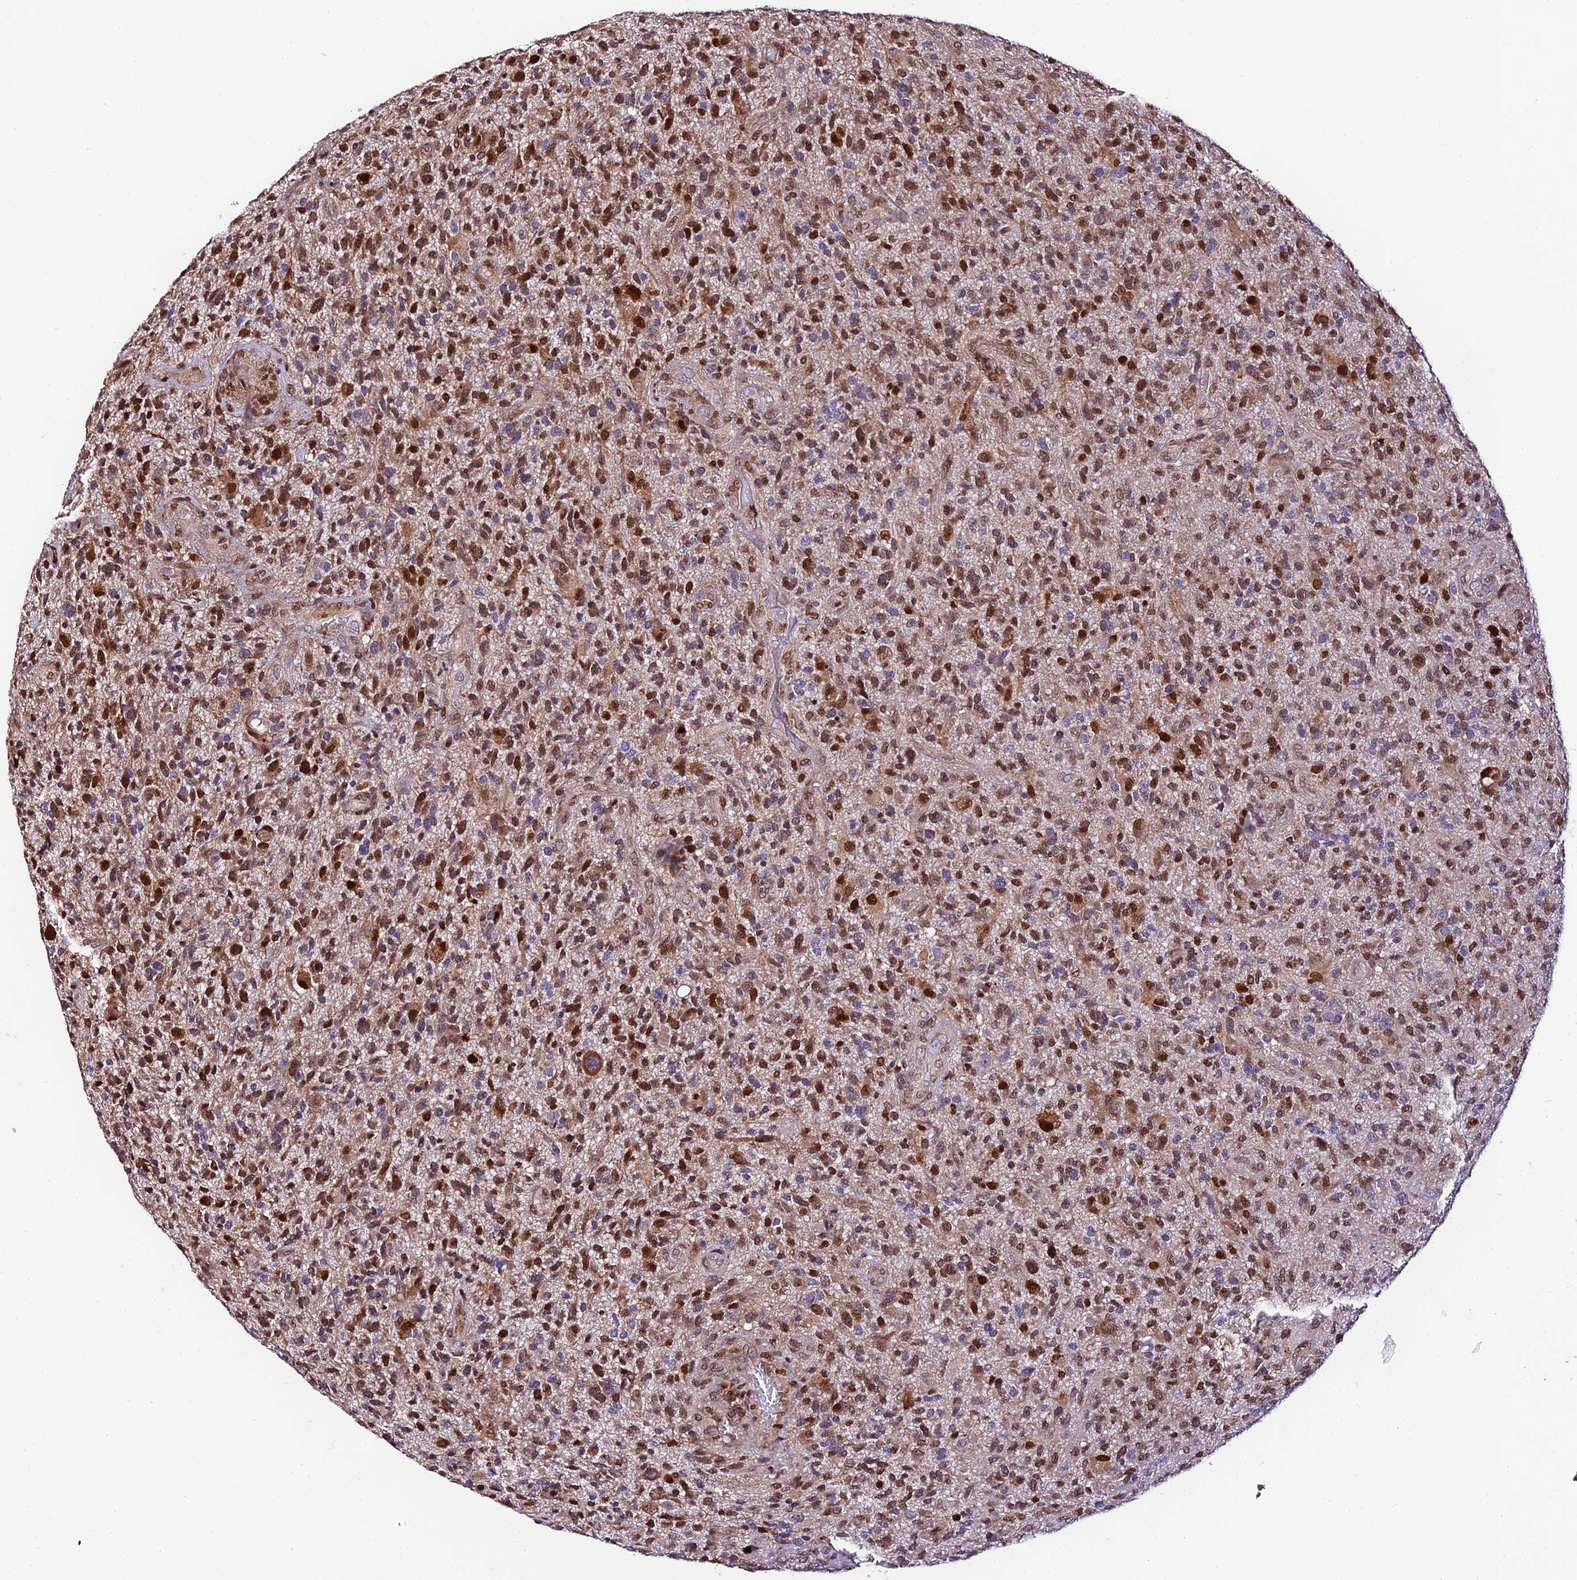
{"staining": {"intensity": "moderate", "quantity": "25%-75%", "location": "nuclear"}, "tissue": "glioma", "cell_type": "Tumor cells", "image_type": "cancer", "snomed": [{"axis": "morphology", "description": "Glioma, malignant, High grade"}, {"axis": "topography", "description": "Brain"}], "caption": "Glioma stained with DAB (3,3'-diaminobenzidine) immunohistochemistry shows medium levels of moderate nuclear positivity in about 25%-75% of tumor cells.", "gene": "TRIM22", "patient": {"sex": "male", "age": 47}}